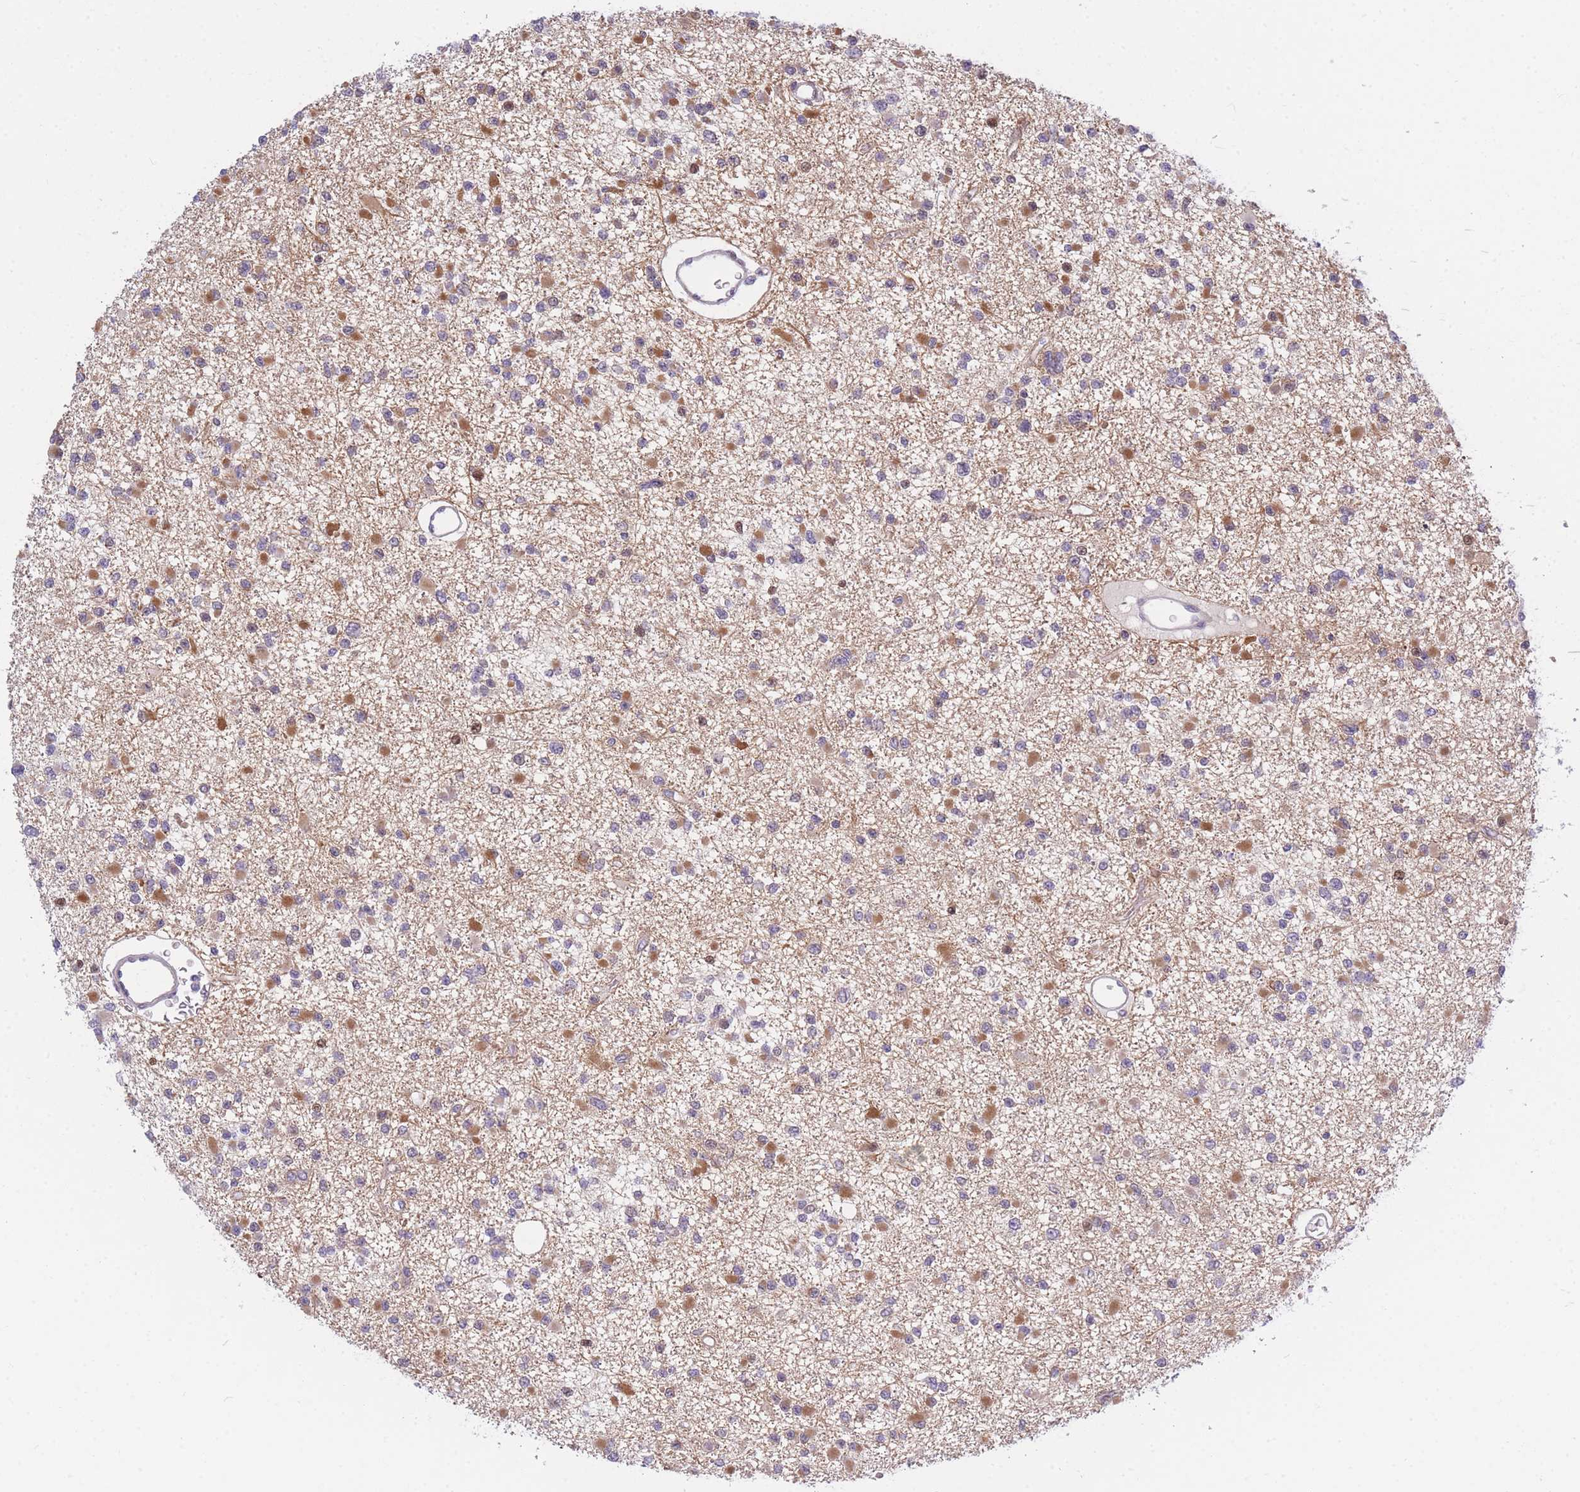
{"staining": {"intensity": "moderate", "quantity": "25%-75%", "location": "cytoplasmic/membranous"}, "tissue": "glioma", "cell_type": "Tumor cells", "image_type": "cancer", "snomed": [{"axis": "morphology", "description": "Glioma, malignant, Low grade"}, {"axis": "topography", "description": "Brain"}], "caption": "Malignant glioma (low-grade) was stained to show a protein in brown. There is medium levels of moderate cytoplasmic/membranous expression in about 25%-75% of tumor cells.", "gene": "CRACD", "patient": {"sex": "female", "age": 22}}